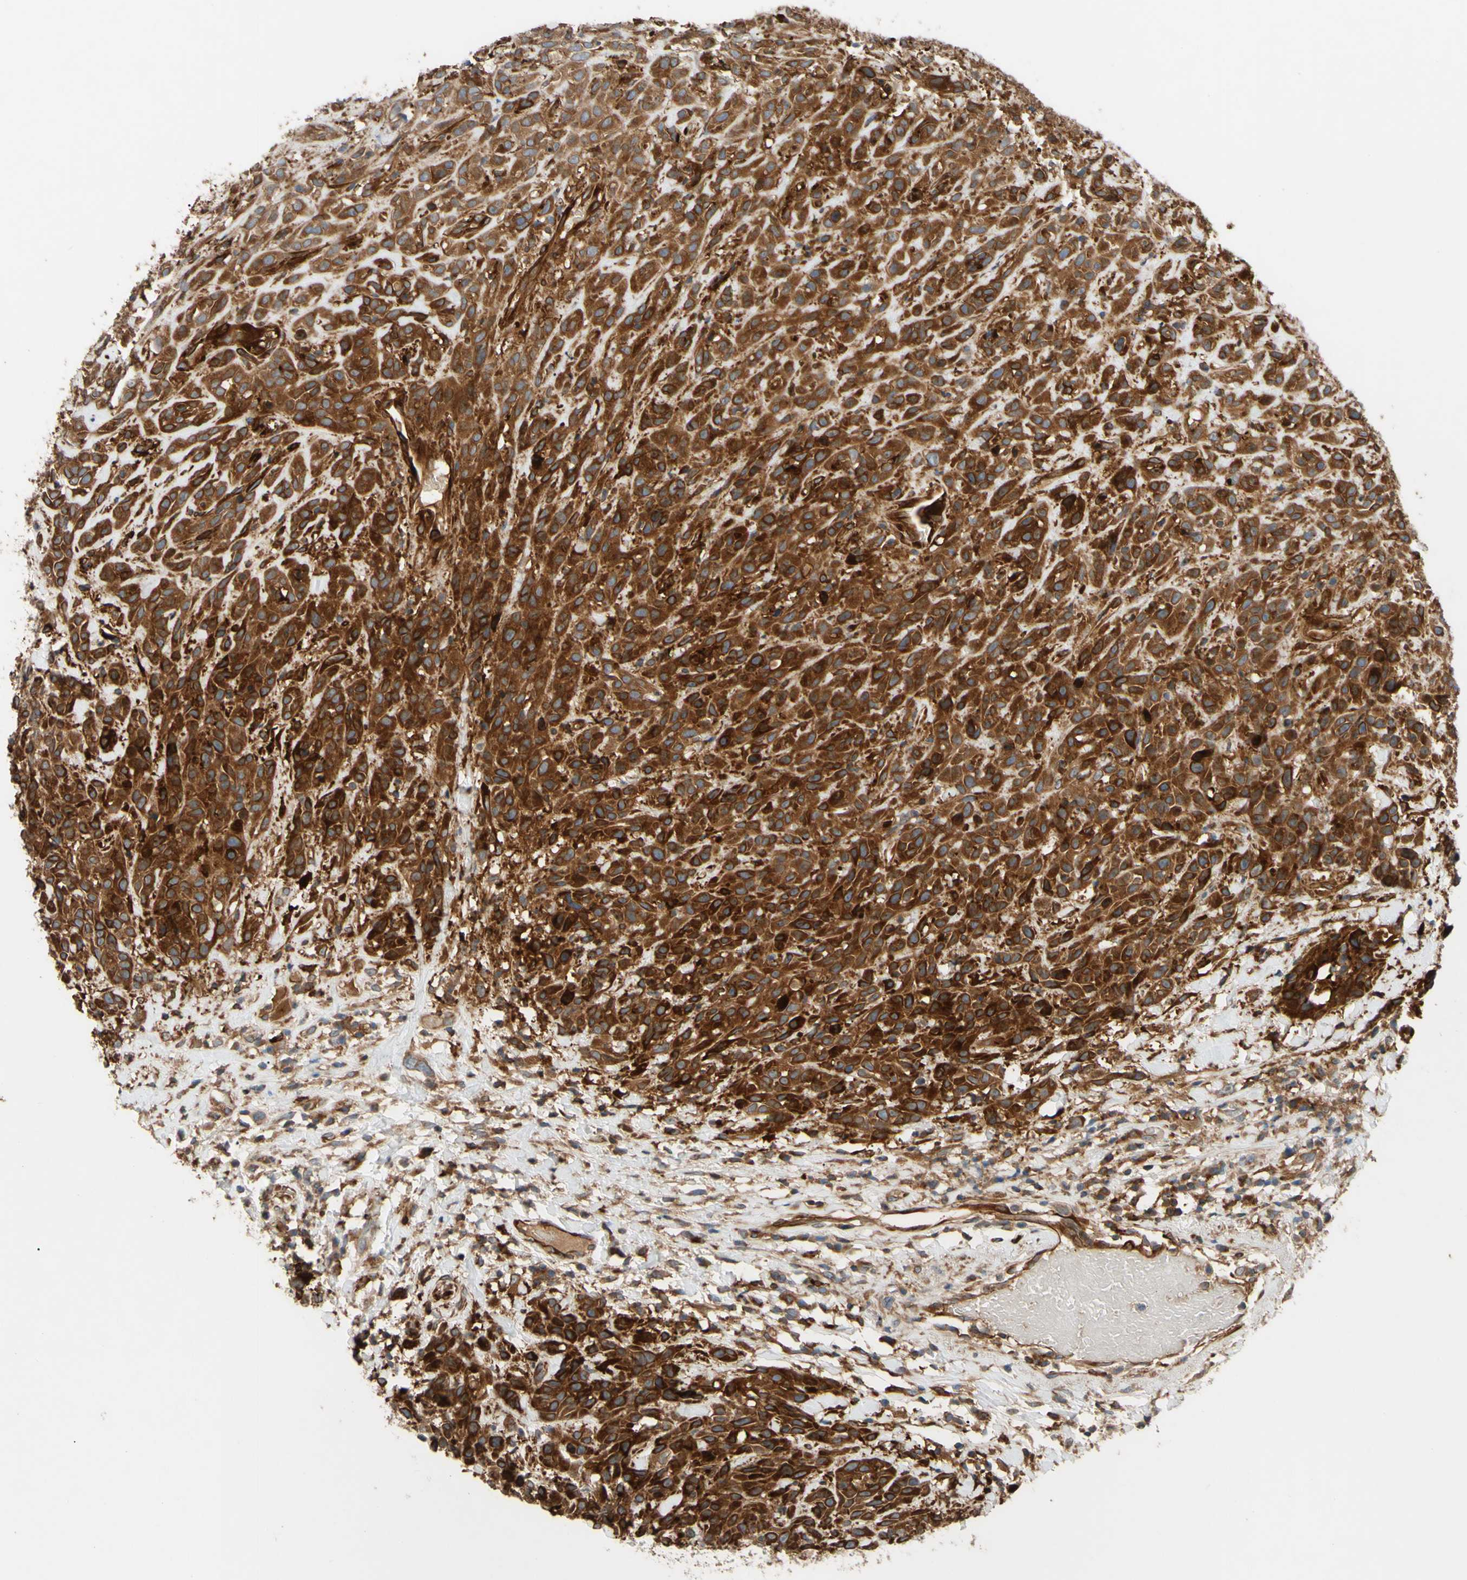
{"staining": {"intensity": "strong", "quantity": ">75%", "location": "cytoplasmic/membranous"}, "tissue": "head and neck cancer", "cell_type": "Tumor cells", "image_type": "cancer", "snomed": [{"axis": "morphology", "description": "Normal tissue, NOS"}, {"axis": "morphology", "description": "Squamous cell carcinoma, NOS"}, {"axis": "topography", "description": "Cartilage tissue"}, {"axis": "topography", "description": "Head-Neck"}], "caption": "Head and neck cancer stained with a brown dye demonstrates strong cytoplasmic/membranous positive expression in approximately >75% of tumor cells.", "gene": "SPTLC1", "patient": {"sex": "male", "age": 62}}